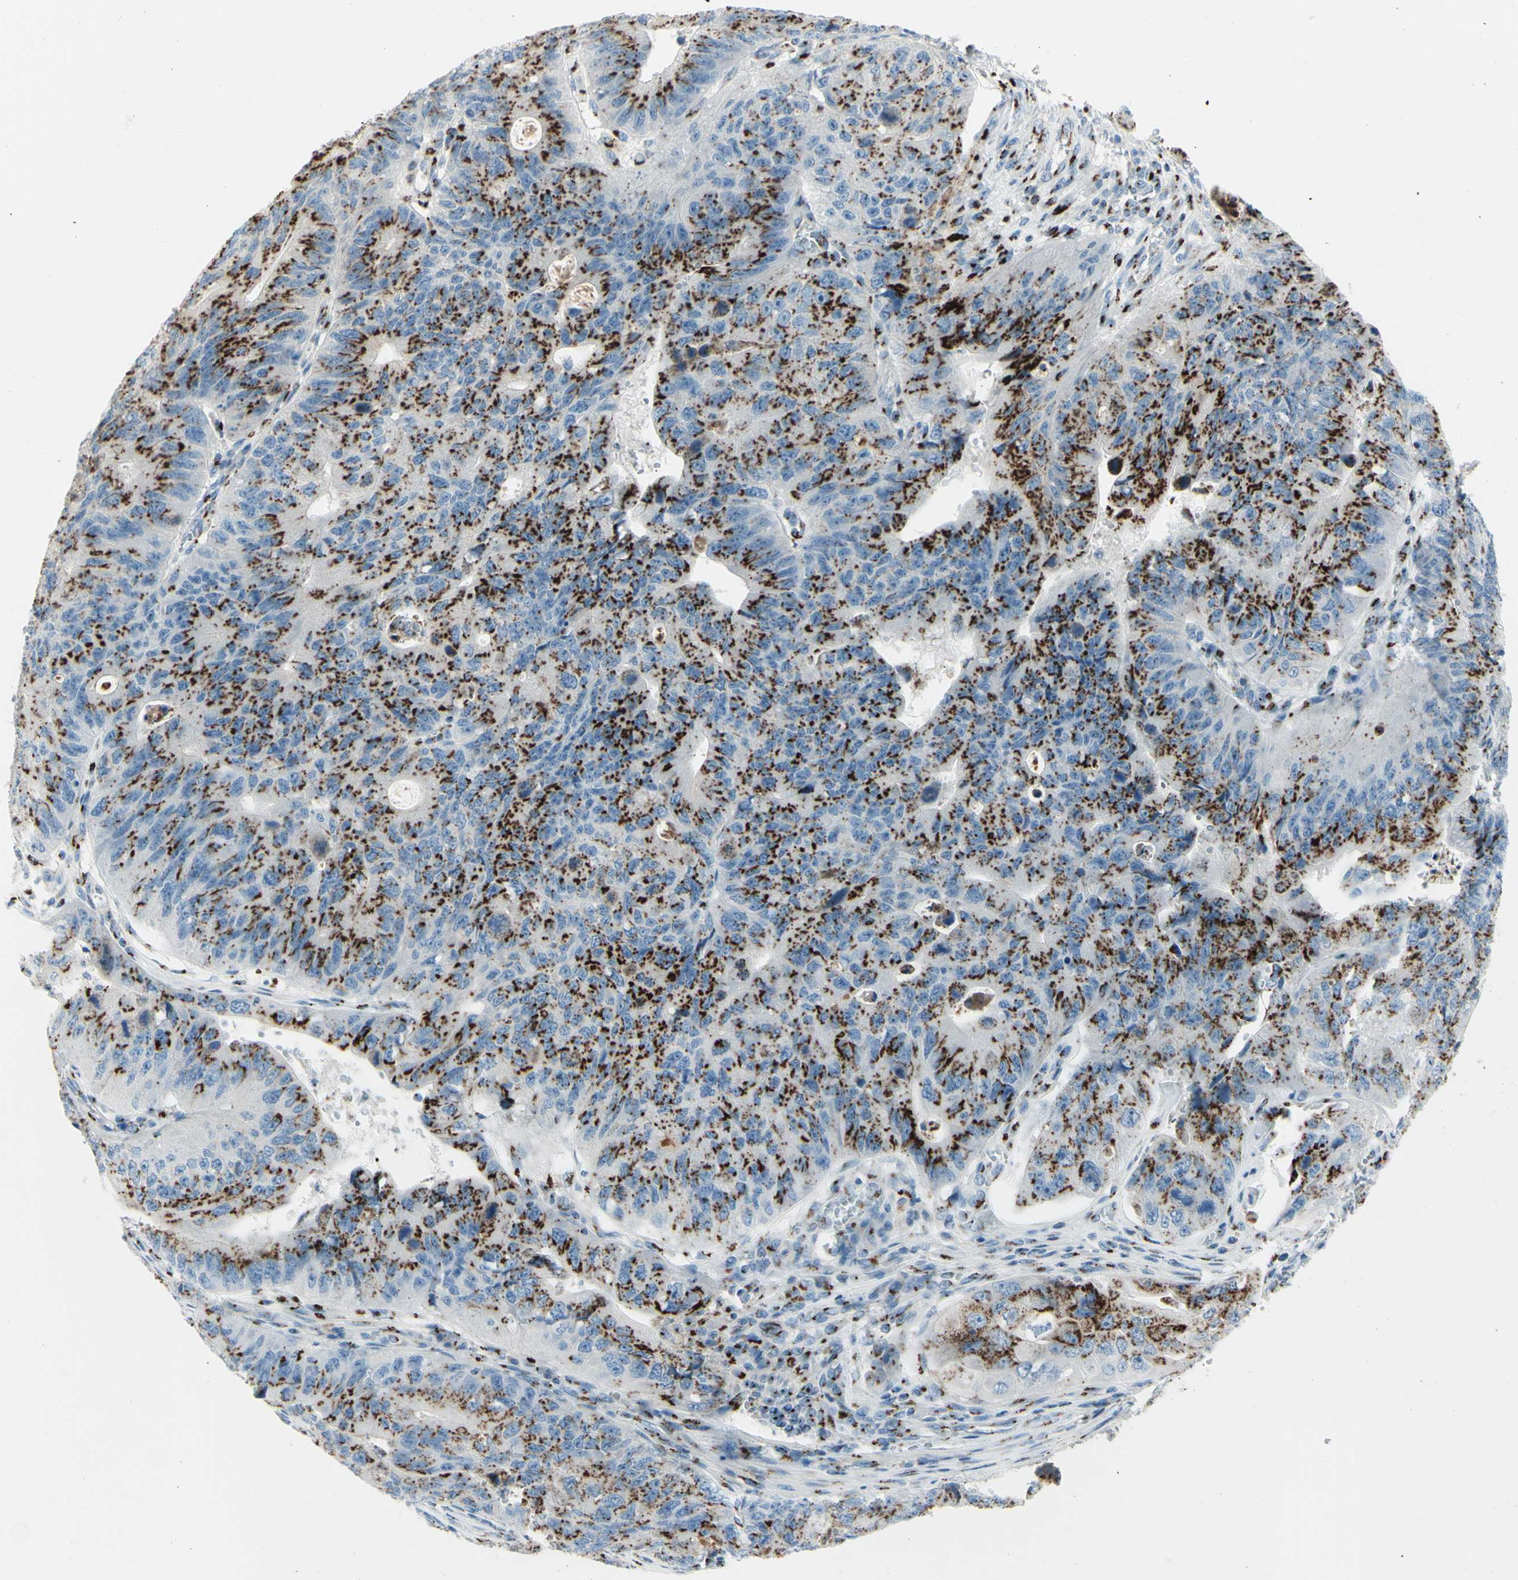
{"staining": {"intensity": "strong", "quantity": ">75%", "location": "cytoplasmic/membranous"}, "tissue": "stomach cancer", "cell_type": "Tumor cells", "image_type": "cancer", "snomed": [{"axis": "morphology", "description": "Adenocarcinoma, NOS"}, {"axis": "topography", "description": "Stomach"}], "caption": "Human stomach adenocarcinoma stained with a protein marker exhibits strong staining in tumor cells.", "gene": "B4GALT1", "patient": {"sex": "male", "age": 59}}